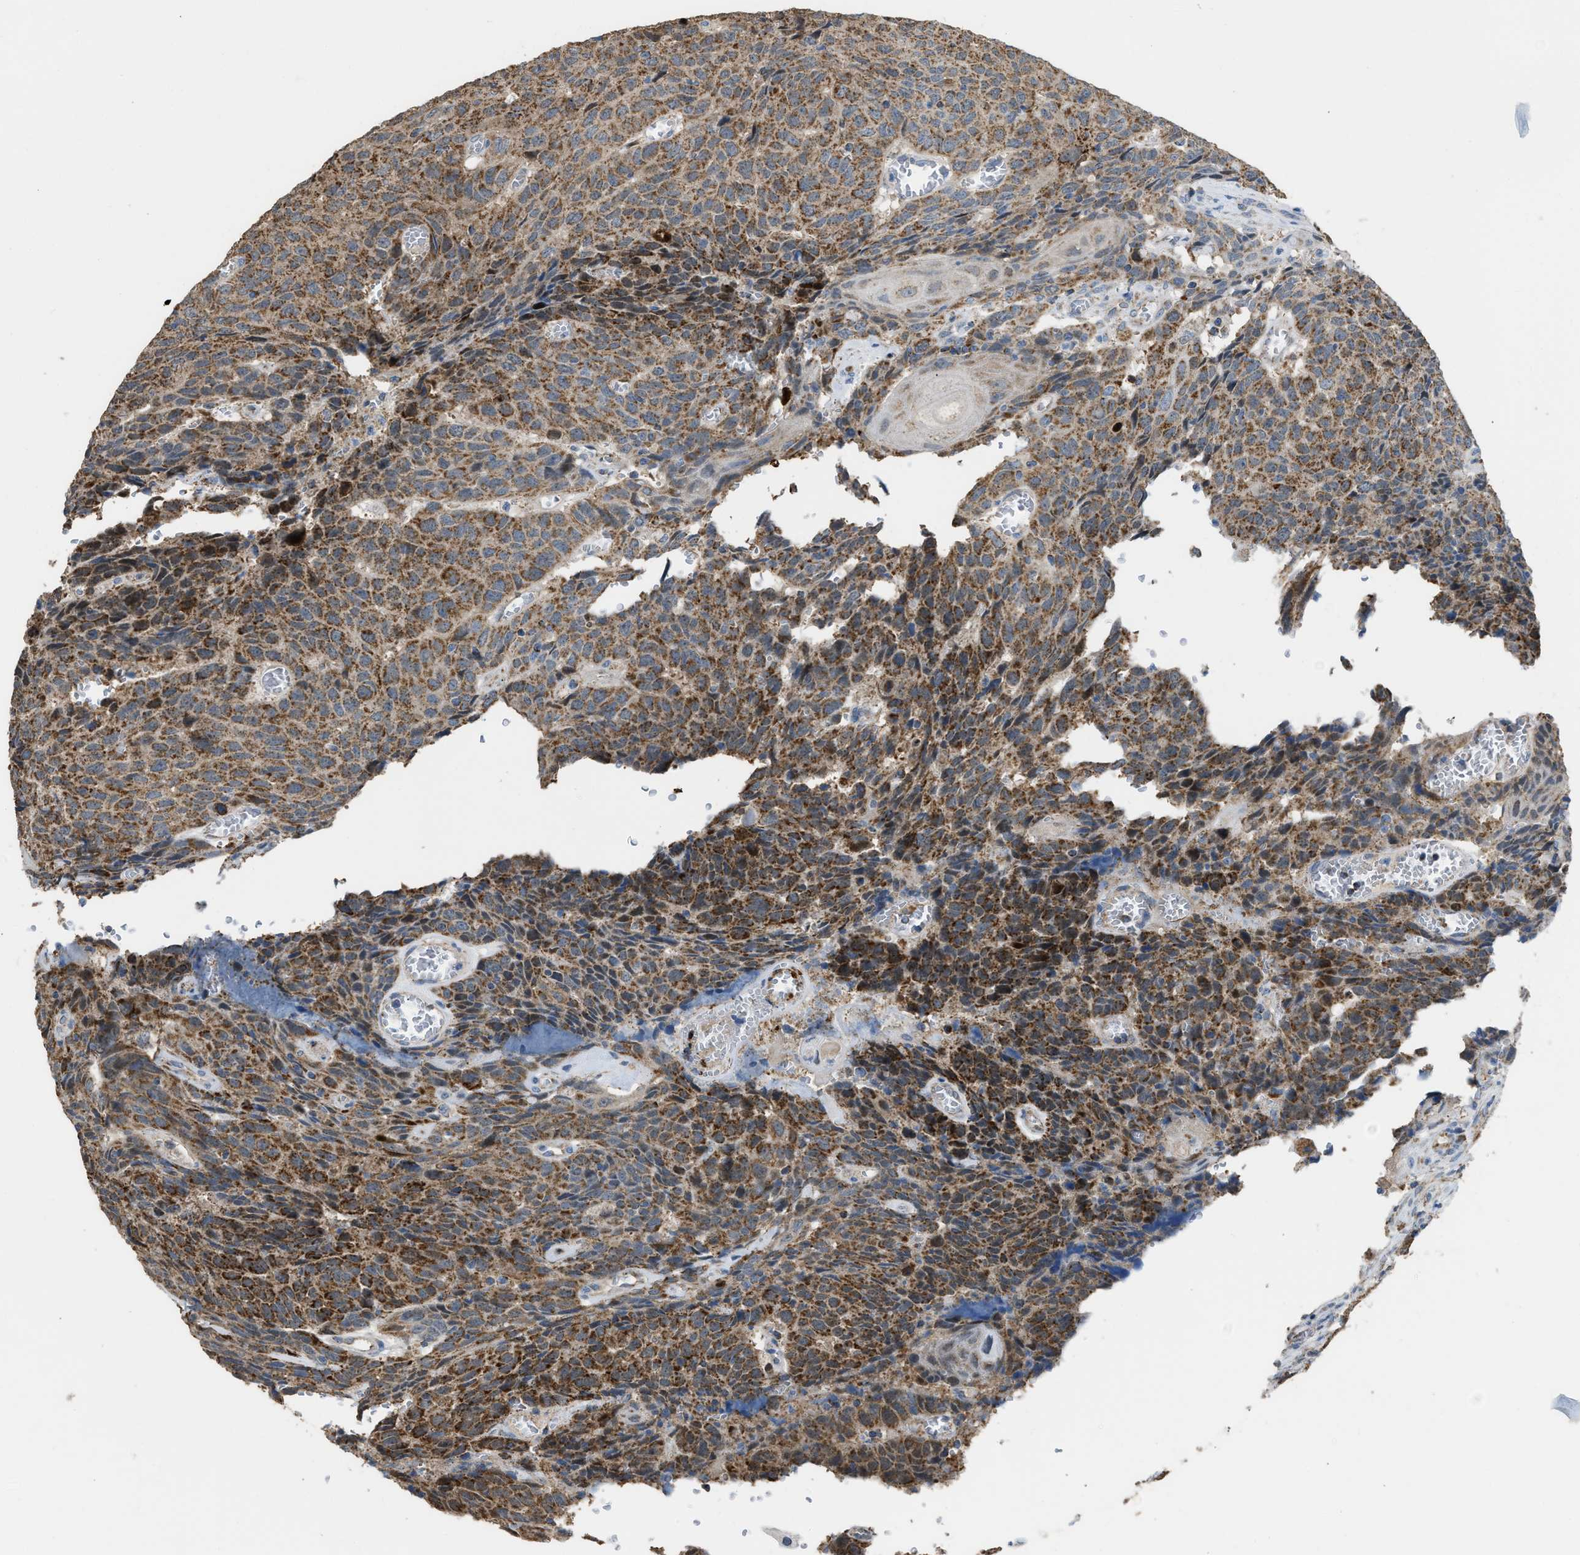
{"staining": {"intensity": "moderate", "quantity": ">75%", "location": "cytoplasmic/membranous"}, "tissue": "head and neck cancer", "cell_type": "Tumor cells", "image_type": "cancer", "snomed": [{"axis": "morphology", "description": "Squamous cell carcinoma, NOS"}, {"axis": "topography", "description": "Head-Neck"}], "caption": "Head and neck cancer was stained to show a protein in brown. There is medium levels of moderate cytoplasmic/membranous positivity in approximately >75% of tumor cells.", "gene": "ETFB", "patient": {"sex": "male", "age": 66}}